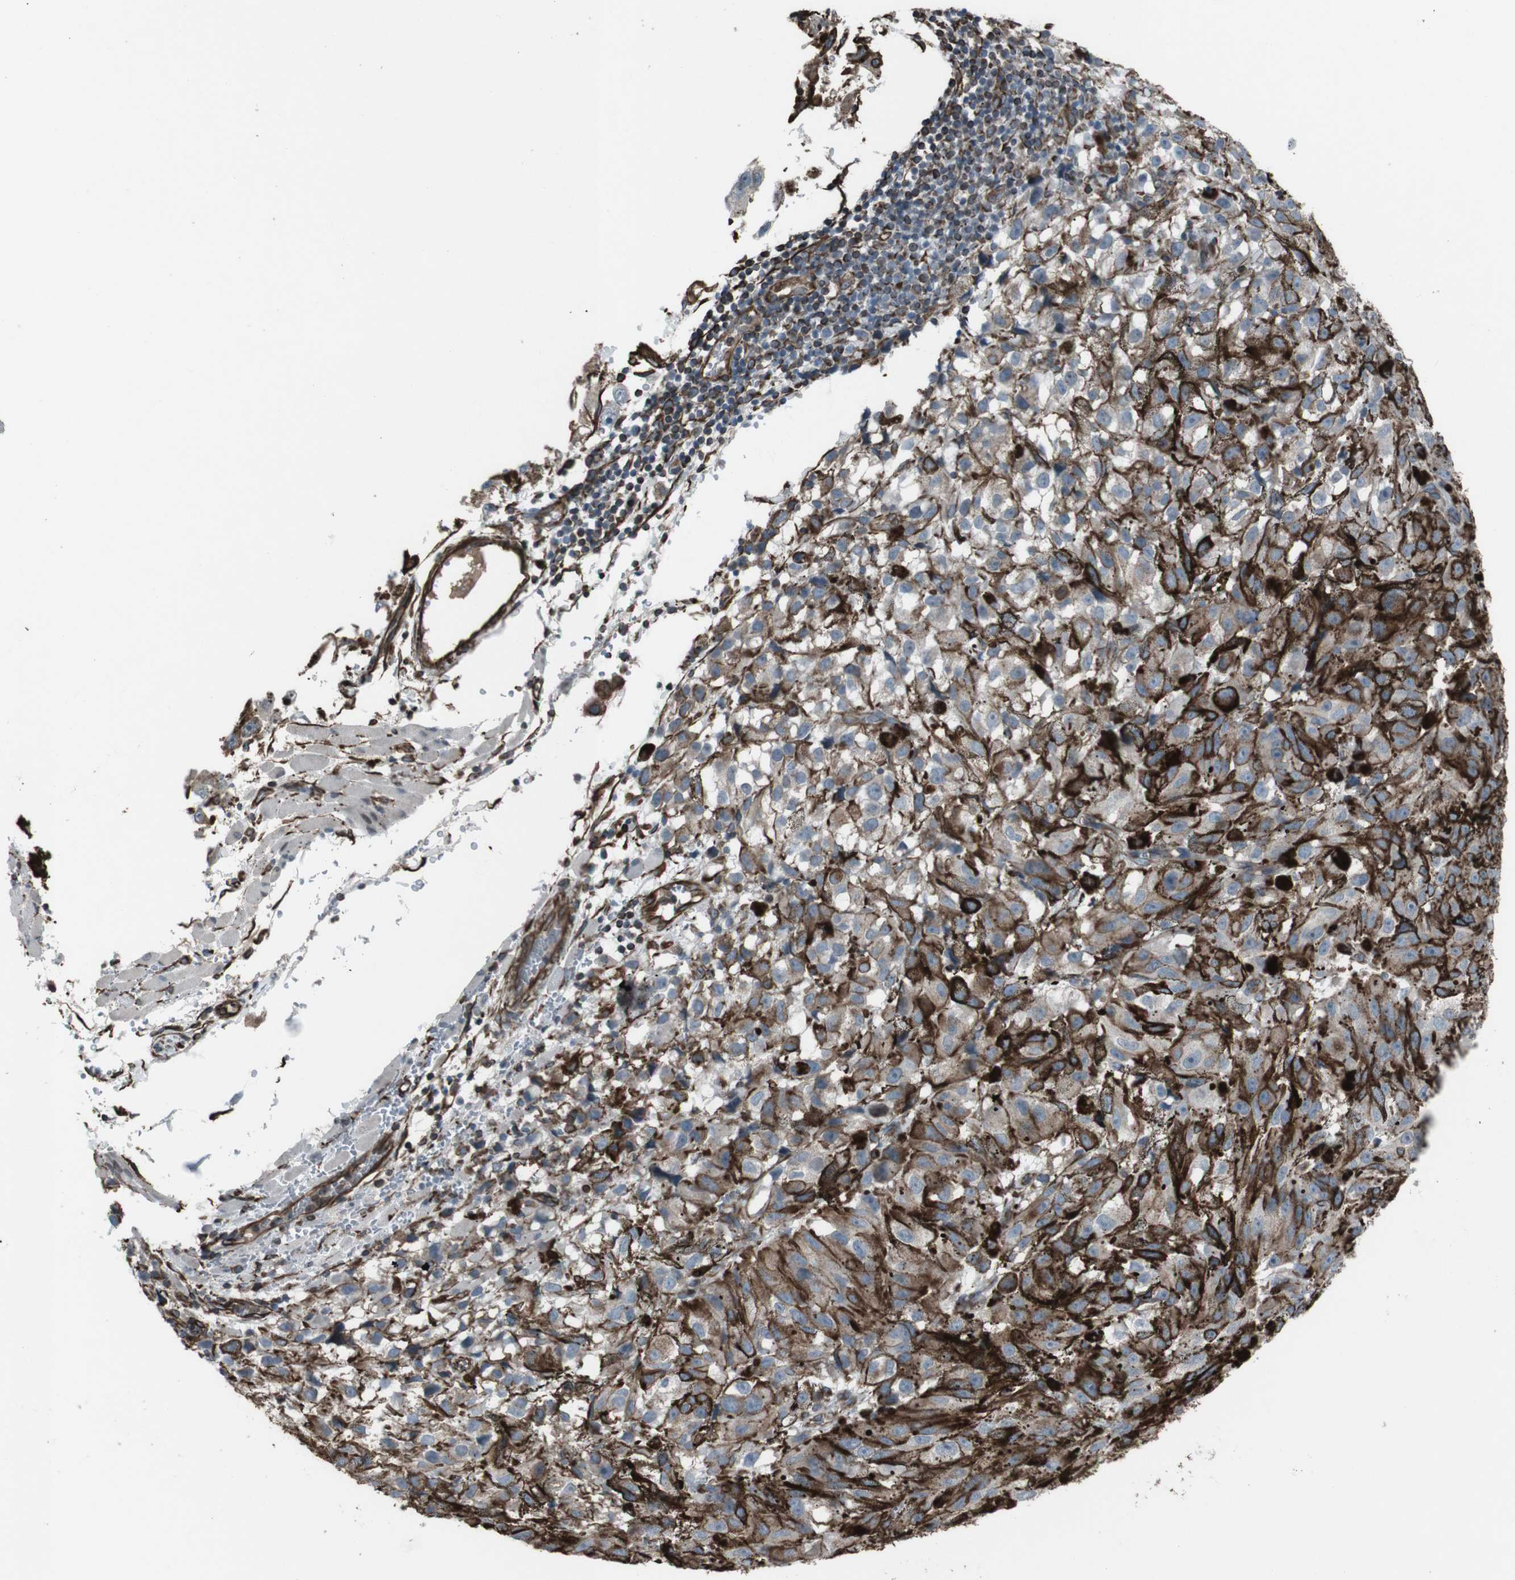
{"staining": {"intensity": "moderate", "quantity": ">75%", "location": "cytoplasmic/membranous"}, "tissue": "melanoma", "cell_type": "Tumor cells", "image_type": "cancer", "snomed": [{"axis": "morphology", "description": "Malignant melanoma, NOS"}, {"axis": "topography", "description": "Skin"}], "caption": "This is a micrograph of immunohistochemistry staining of melanoma, which shows moderate expression in the cytoplasmic/membranous of tumor cells.", "gene": "TMEM141", "patient": {"sex": "female", "age": 104}}